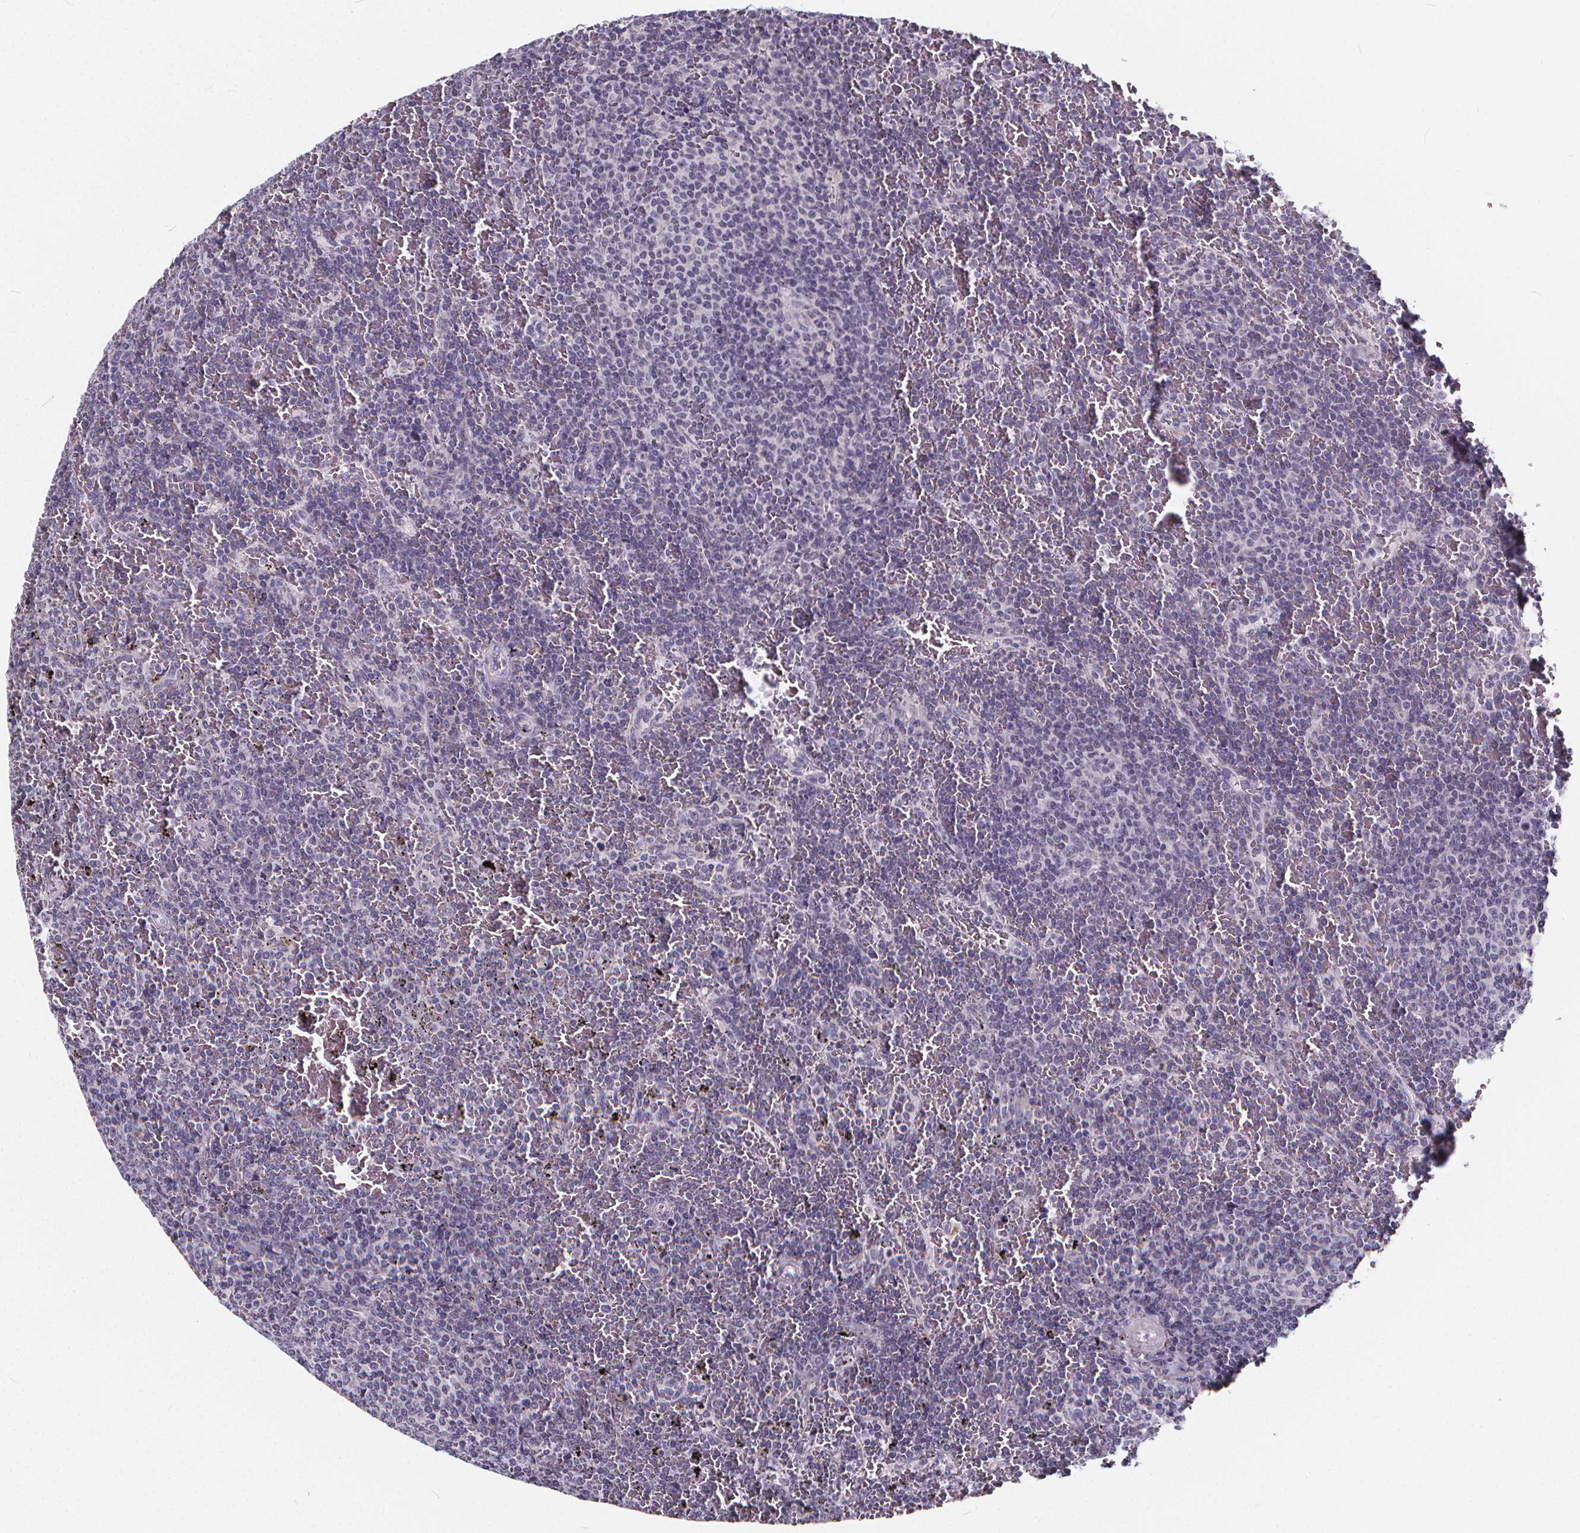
{"staining": {"intensity": "negative", "quantity": "none", "location": "none"}, "tissue": "lymphoma", "cell_type": "Tumor cells", "image_type": "cancer", "snomed": [{"axis": "morphology", "description": "Malignant lymphoma, non-Hodgkin's type, Low grade"}, {"axis": "topography", "description": "Spleen"}], "caption": "High power microscopy photomicrograph of an immunohistochemistry micrograph of low-grade malignant lymphoma, non-Hodgkin's type, revealing no significant expression in tumor cells. (DAB immunohistochemistry (IHC) with hematoxylin counter stain).", "gene": "SPEF2", "patient": {"sex": "female", "age": 77}}